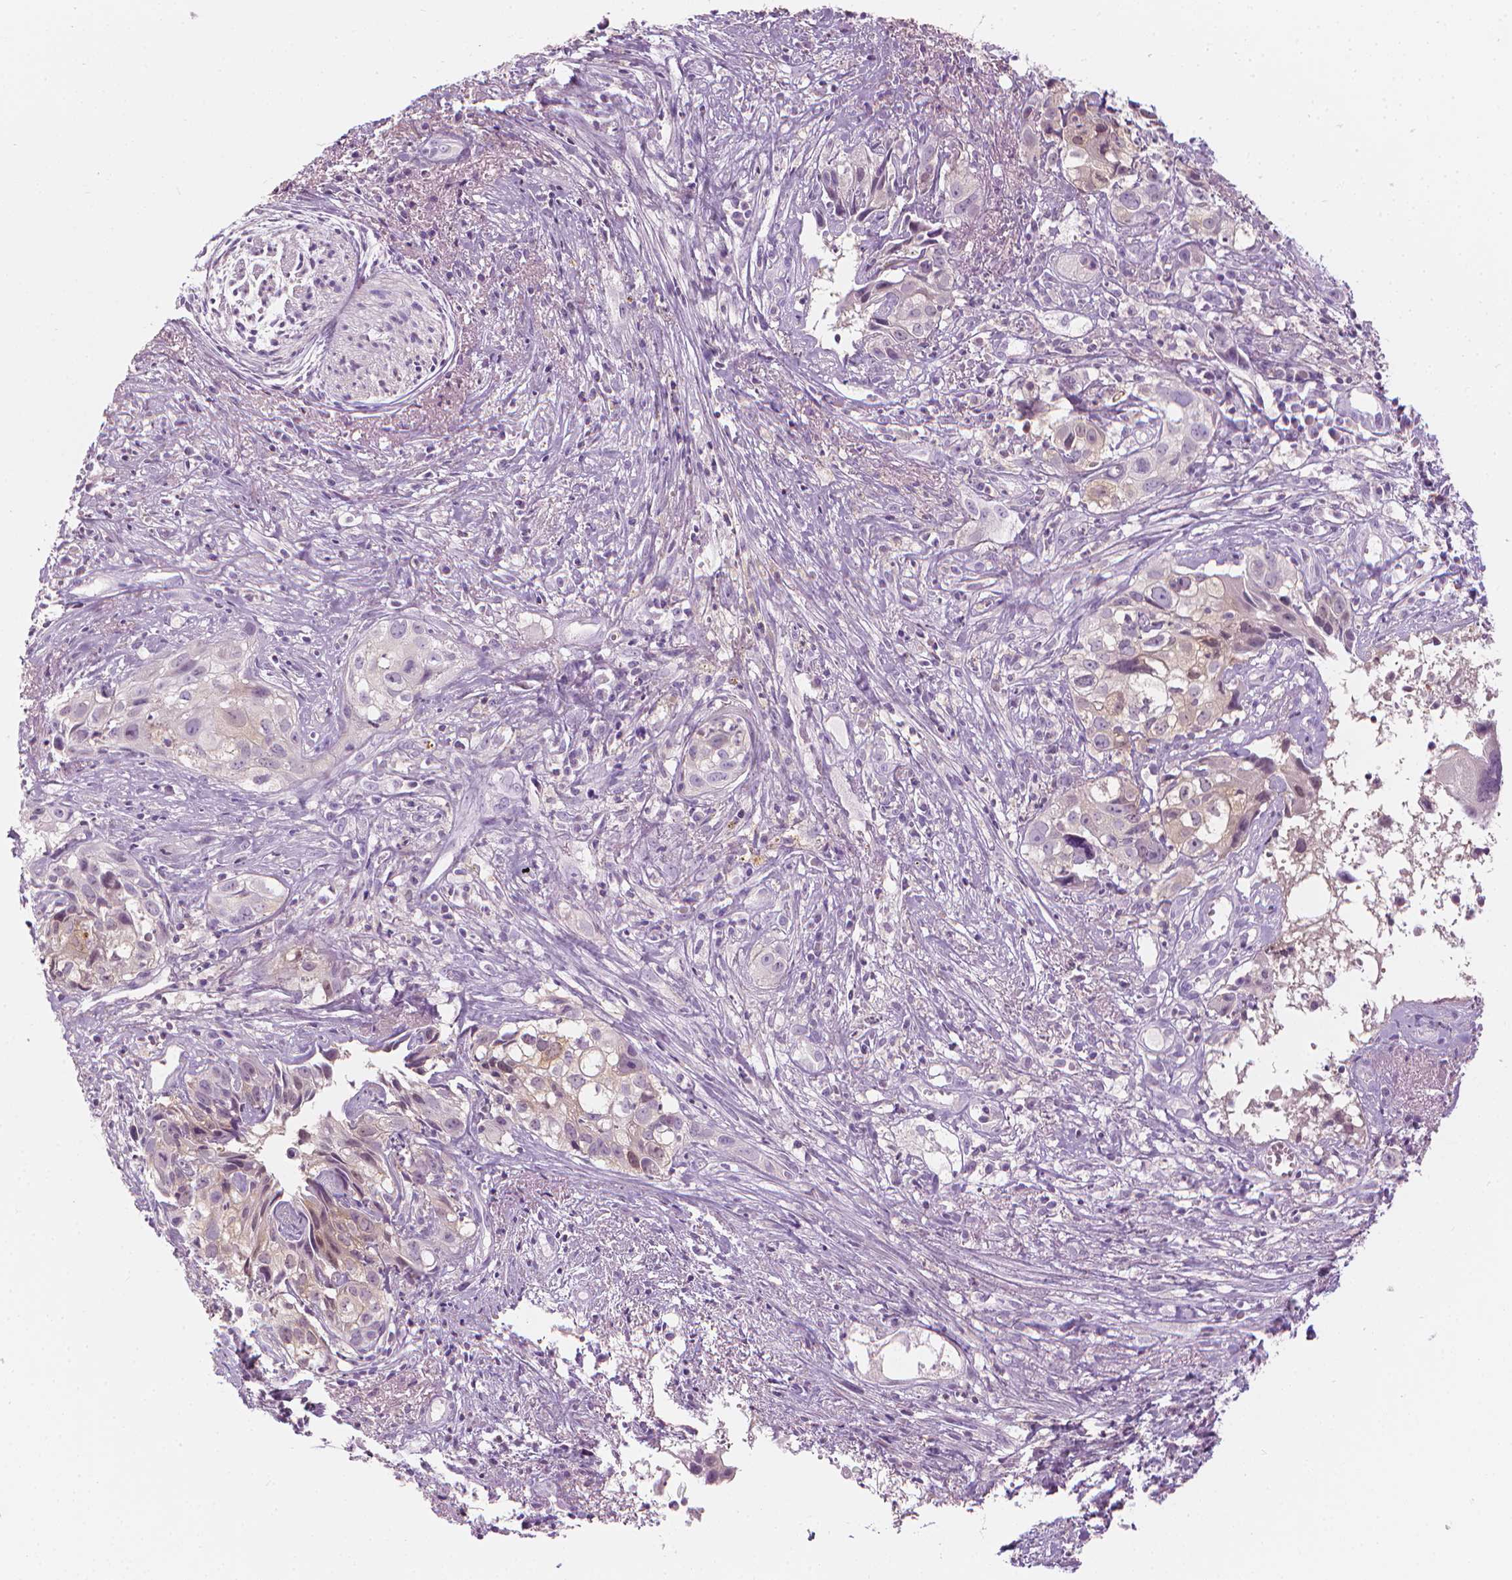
{"staining": {"intensity": "negative", "quantity": "none", "location": "none"}, "tissue": "cervical cancer", "cell_type": "Tumor cells", "image_type": "cancer", "snomed": [{"axis": "morphology", "description": "Squamous cell carcinoma, NOS"}, {"axis": "topography", "description": "Cervix"}], "caption": "Photomicrograph shows no significant protein staining in tumor cells of cervical cancer.", "gene": "SHMT1", "patient": {"sex": "female", "age": 53}}